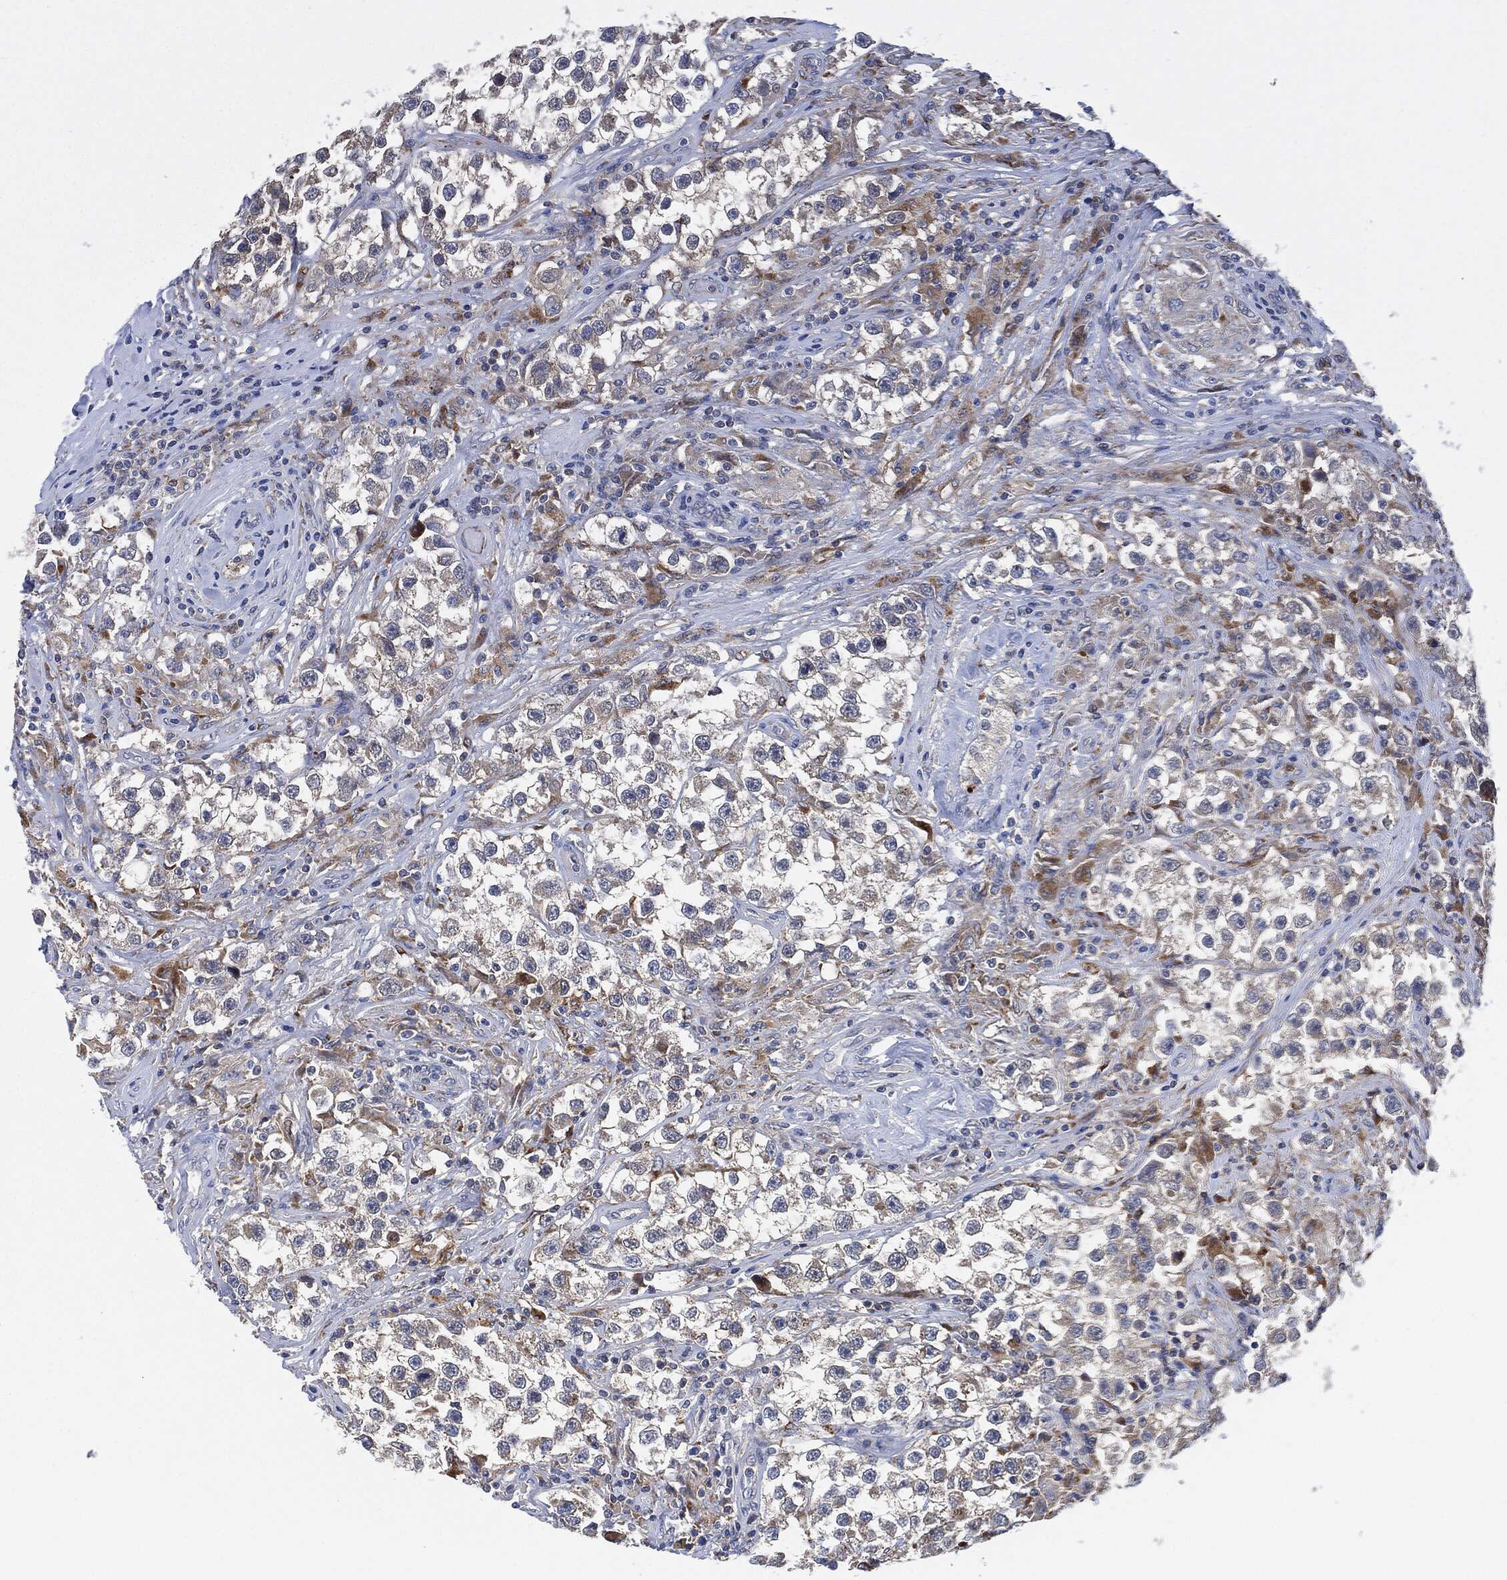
{"staining": {"intensity": "strong", "quantity": "<25%", "location": "cytoplasmic/membranous"}, "tissue": "testis cancer", "cell_type": "Tumor cells", "image_type": "cancer", "snomed": [{"axis": "morphology", "description": "Seminoma, NOS"}, {"axis": "topography", "description": "Testis"}], "caption": "Immunohistochemistry (IHC) (DAB) staining of testis cancer shows strong cytoplasmic/membranous protein positivity in about <25% of tumor cells.", "gene": "VSIG4", "patient": {"sex": "male", "age": 46}}